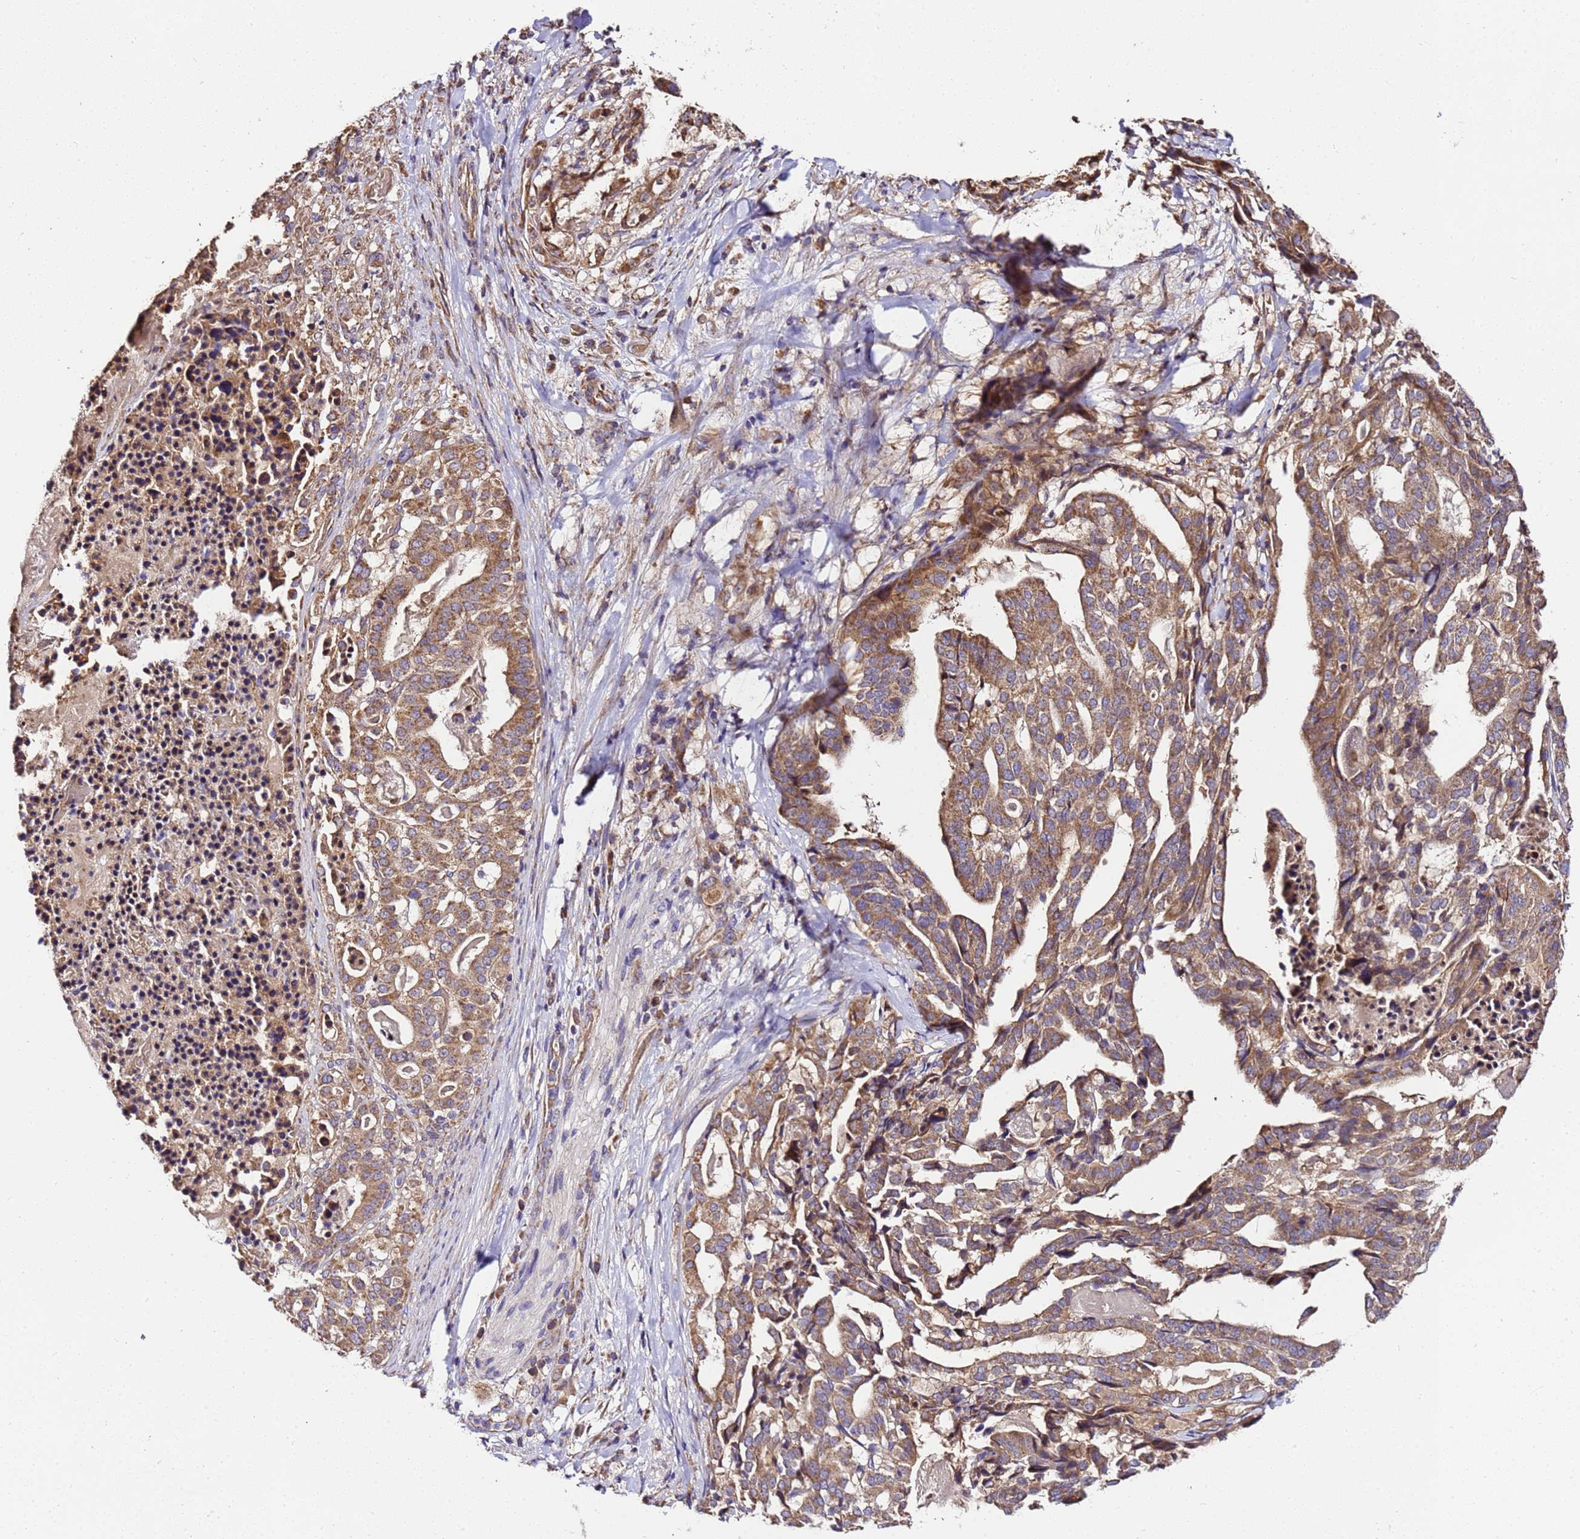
{"staining": {"intensity": "moderate", "quantity": ">75%", "location": "cytoplasmic/membranous"}, "tissue": "stomach cancer", "cell_type": "Tumor cells", "image_type": "cancer", "snomed": [{"axis": "morphology", "description": "Adenocarcinoma, NOS"}, {"axis": "topography", "description": "Stomach"}], "caption": "Immunohistochemistry (IHC) histopathology image of human stomach cancer (adenocarcinoma) stained for a protein (brown), which exhibits medium levels of moderate cytoplasmic/membranous expression in about >75% of tumor cells.", "gene": "LRRIQ1", "patient": {"sex": "male", "age": 48}}